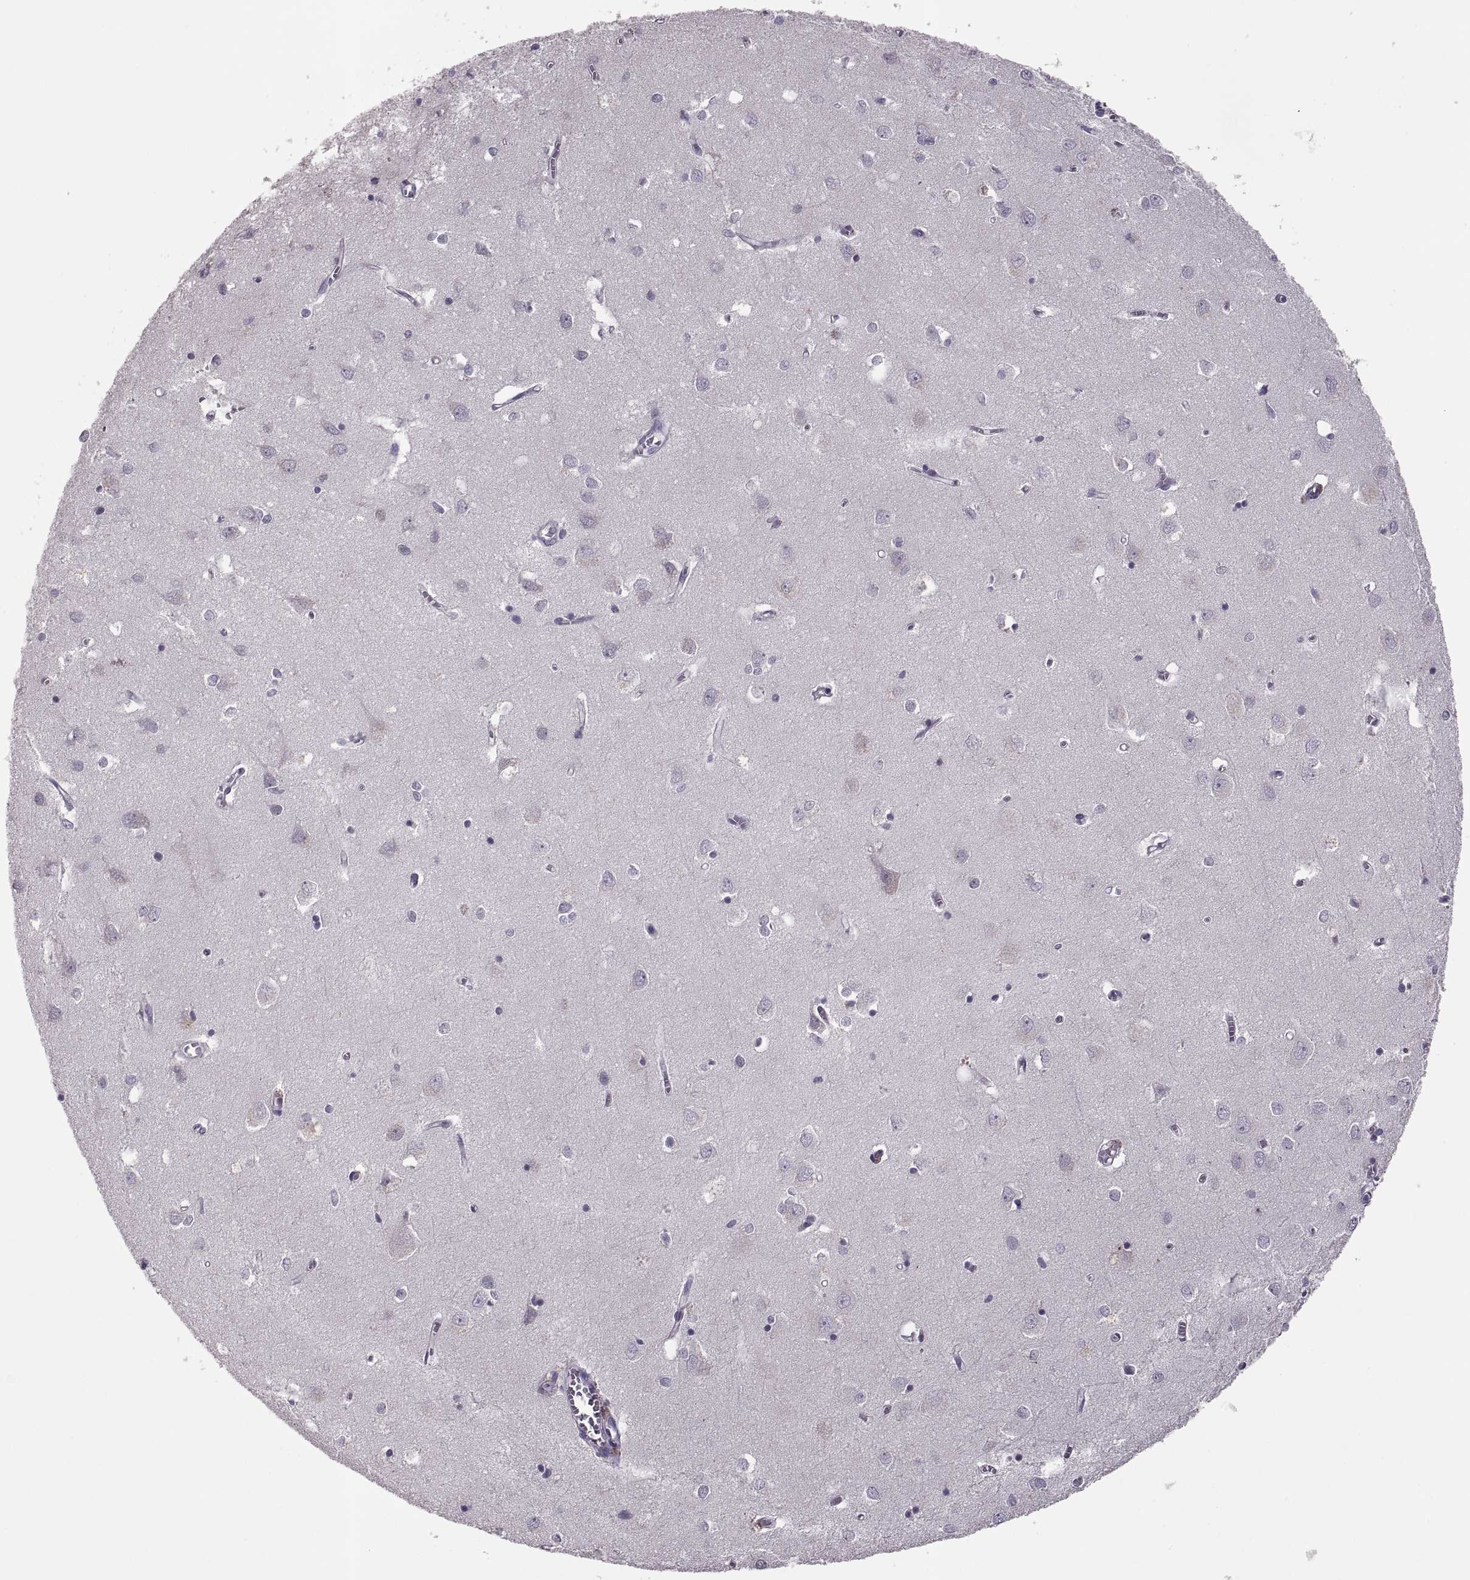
{"staining": {"intensity": "negative", "quantity": "none", "location": "none"}, "tissue": "cerebral cortex", "cell_type": "Endothelial cells", "image_type": "normal", "snomed": [{"axis": "morphology", "description": "Normal tissue, NOS"}, {"axis": "topography", "description": "Cerebral cortex"}], "caption": "An immunohistochemistry histopathology image of benign cerebral cortex is shown. There is no staining in endothelial cells of cerebral cortex.", "gene": "CACNA1F", "patient": {"sex": "male", "age": 70}}